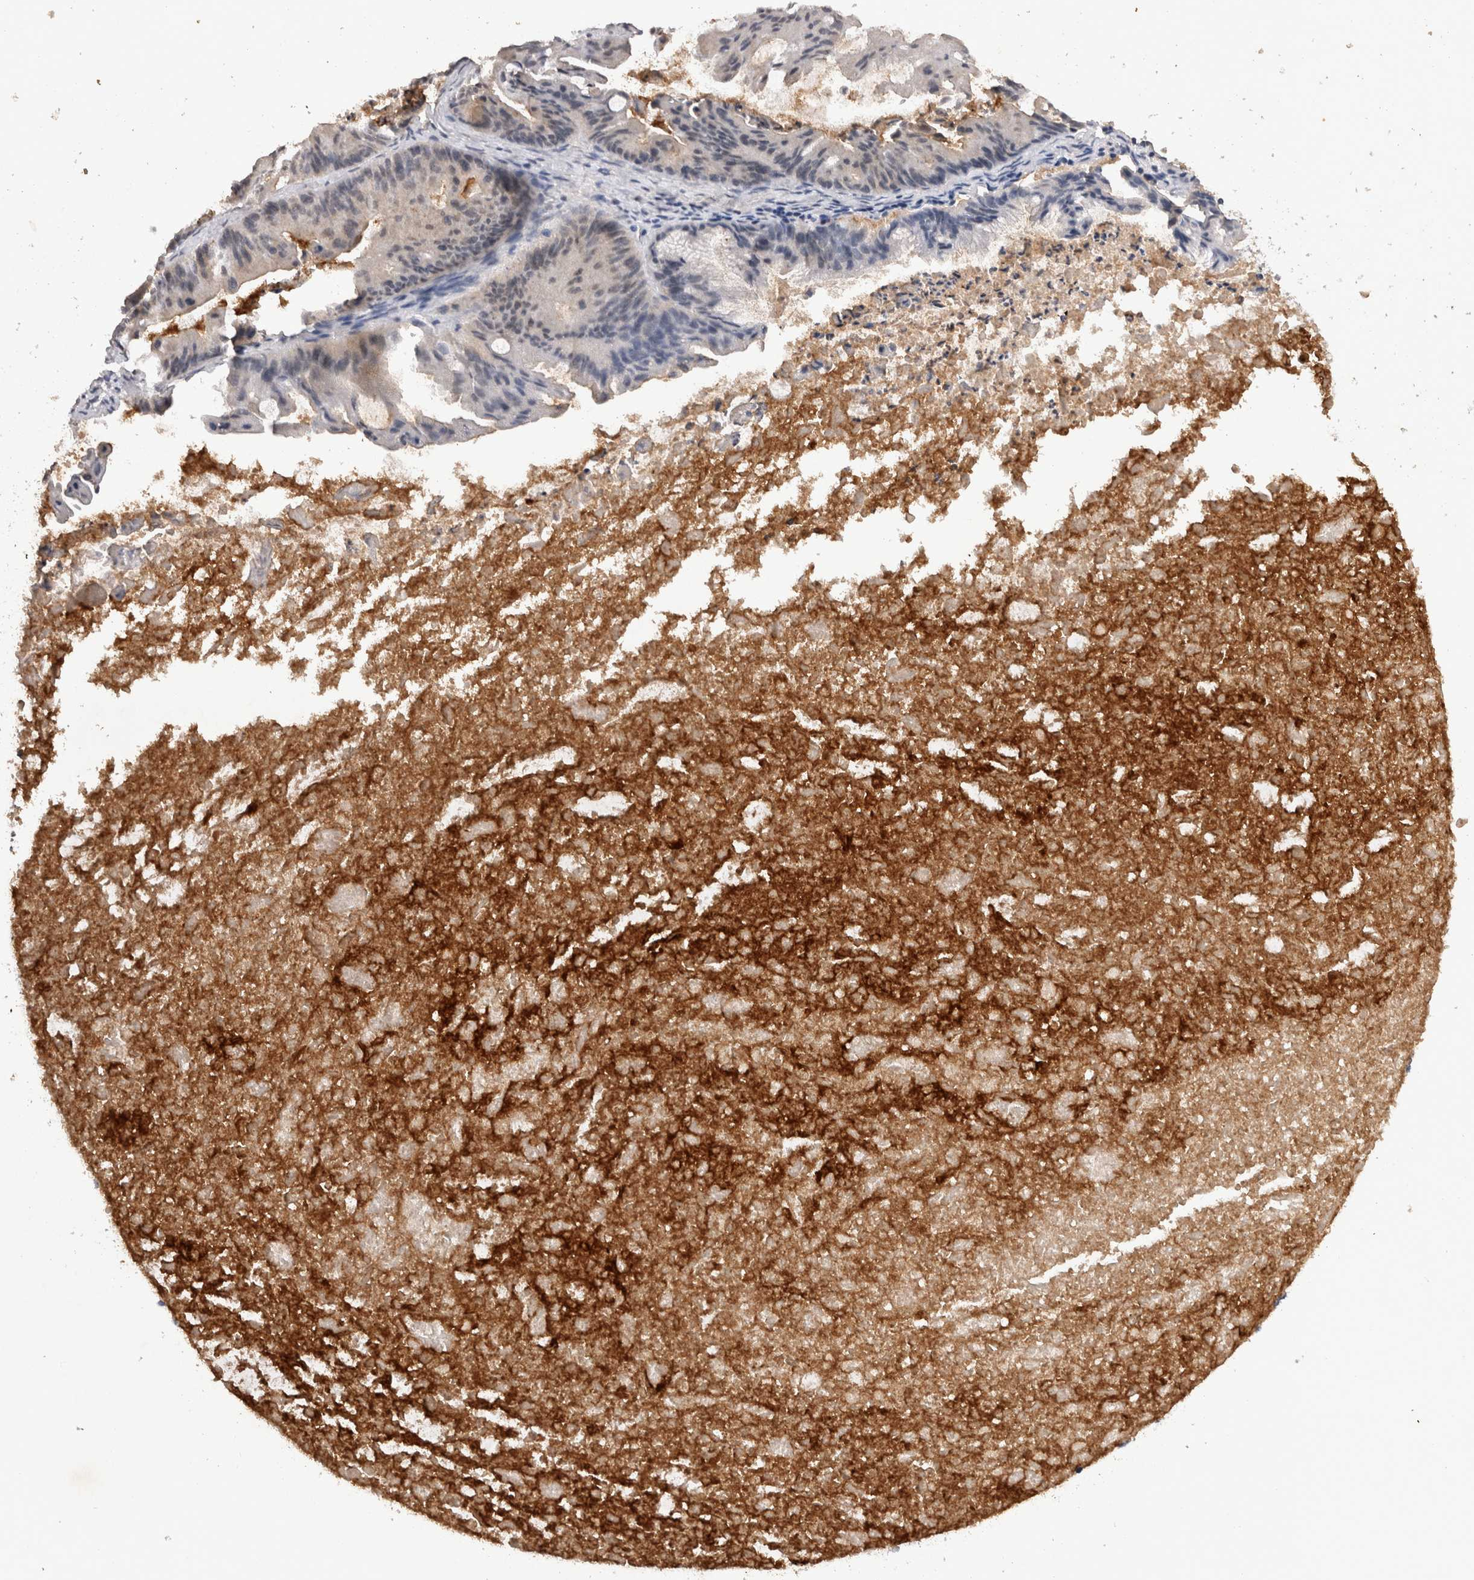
{"staining": {"intensity": "negative", "quantity": "none", "location": "none"}, "tissue": "ovarian cancer", "cell_type": "Tumor cells", "image_type": "cancer", "snomed": [{"axis": "morphology", "description": "Cystadenocarcinoma, mucinous, NOS"}, {"axis": "topography", "description": "Ovary"}], "caption": "Mucinous cystadenocarcinoma (ovarian) was stained to show a protein in brown. There is no significant expression in tumor cells. (Stains: DAB immunohistochemistry with hematoxylin counter stain, Microscopy: brightfield microscopy at high magnification).", "gene": "RASSF3", "patient": {"sex": "female", "age": 37}}